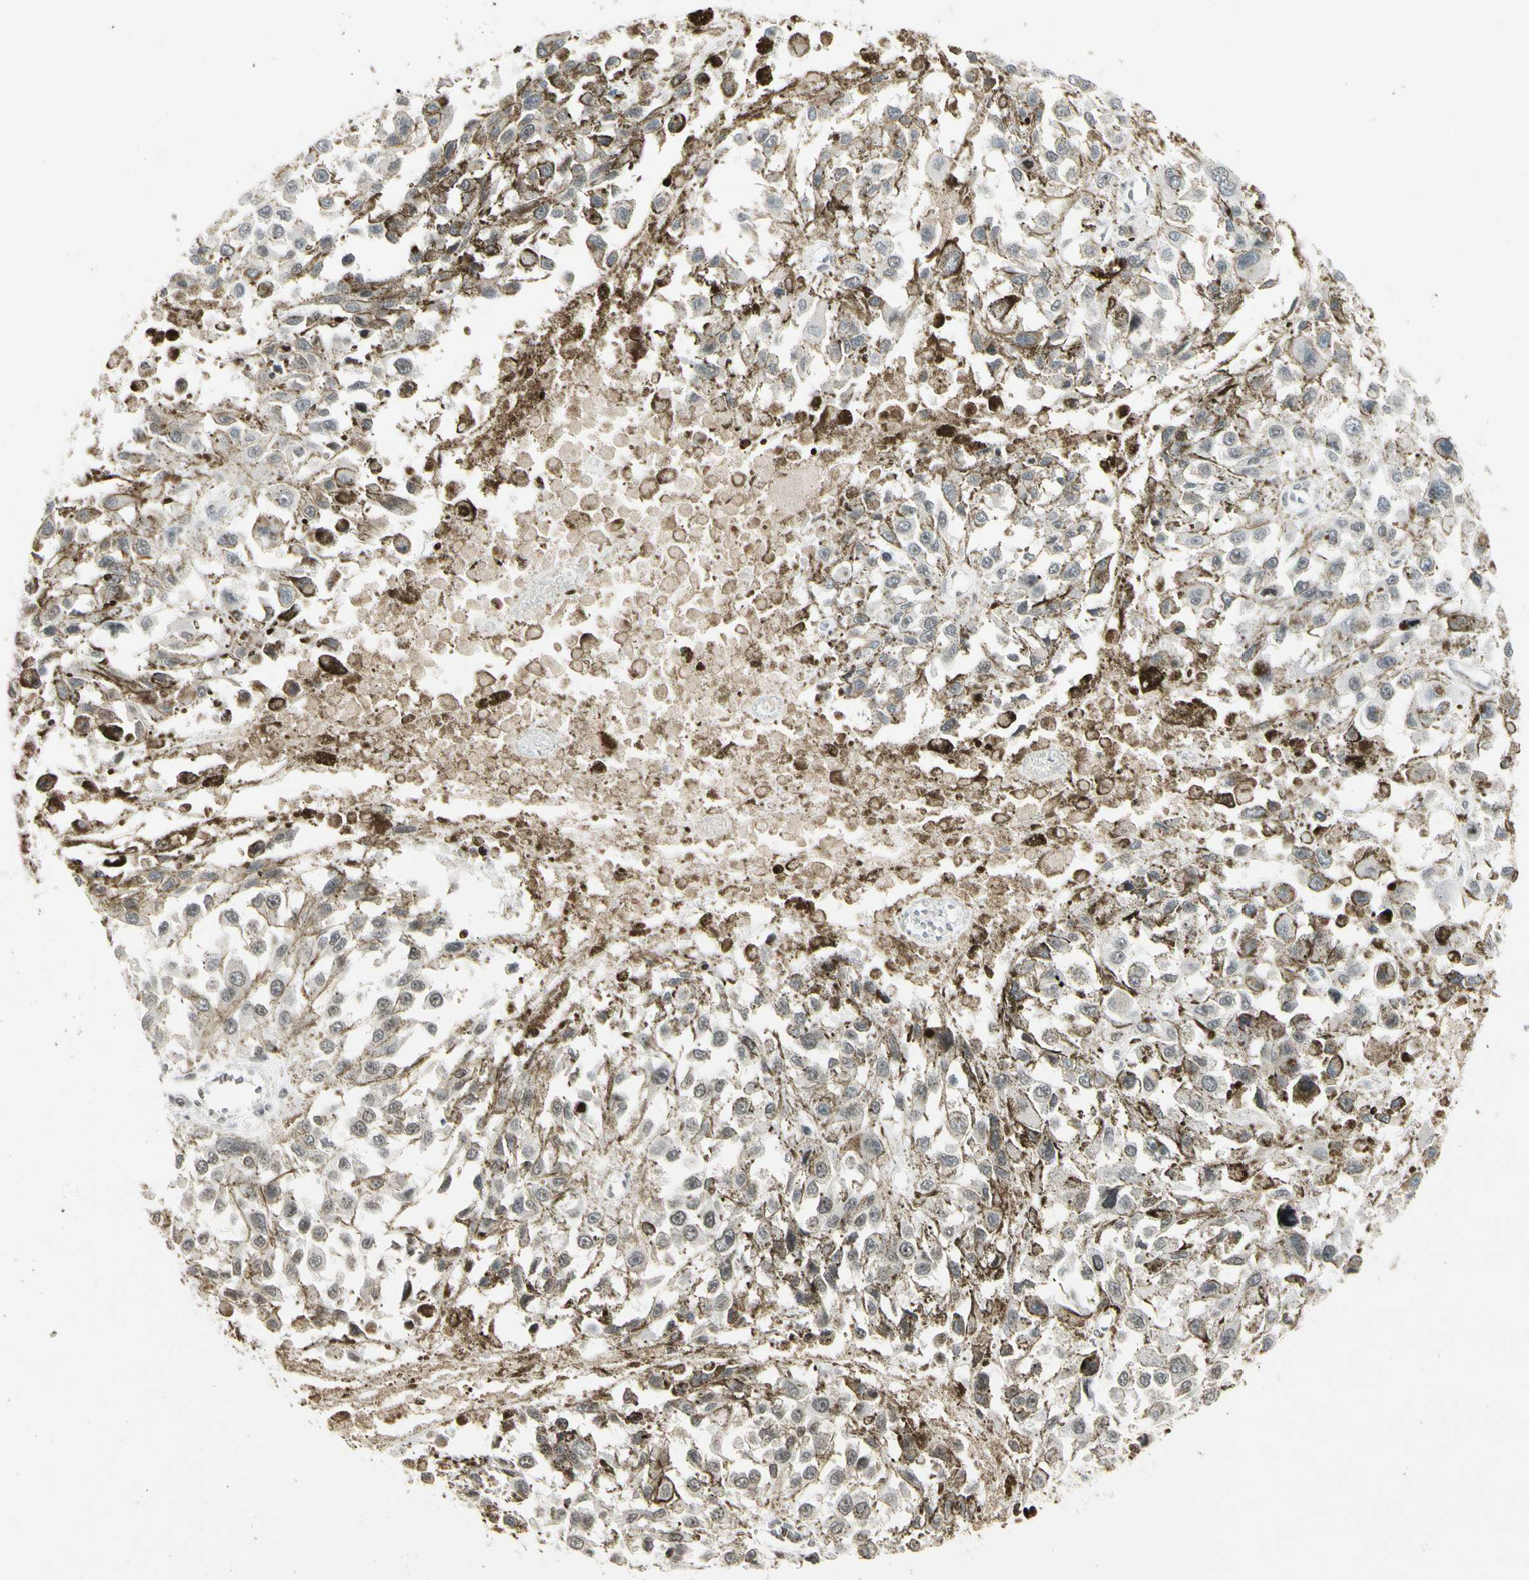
{"staining": {"intensity": "negative", "quantity": "none", "location": "none"}, "tissue": "melanoma", "cell_type": "Tumor cells", "image_type": "cancer", "snomed": [{"axis": "morphology", "description": "Malignant melanoma, Metastatic site"}, {"axis": "topography", "description": "Lymph node"}], "caption": "IHC micrograph of neoplastic tissue: human malignant melanoma (metastatic site) stained with DAB displays no significant protein expression in tumor cells.", "gene": "RORA", "patient": {"sex": "male", "age": 59}}